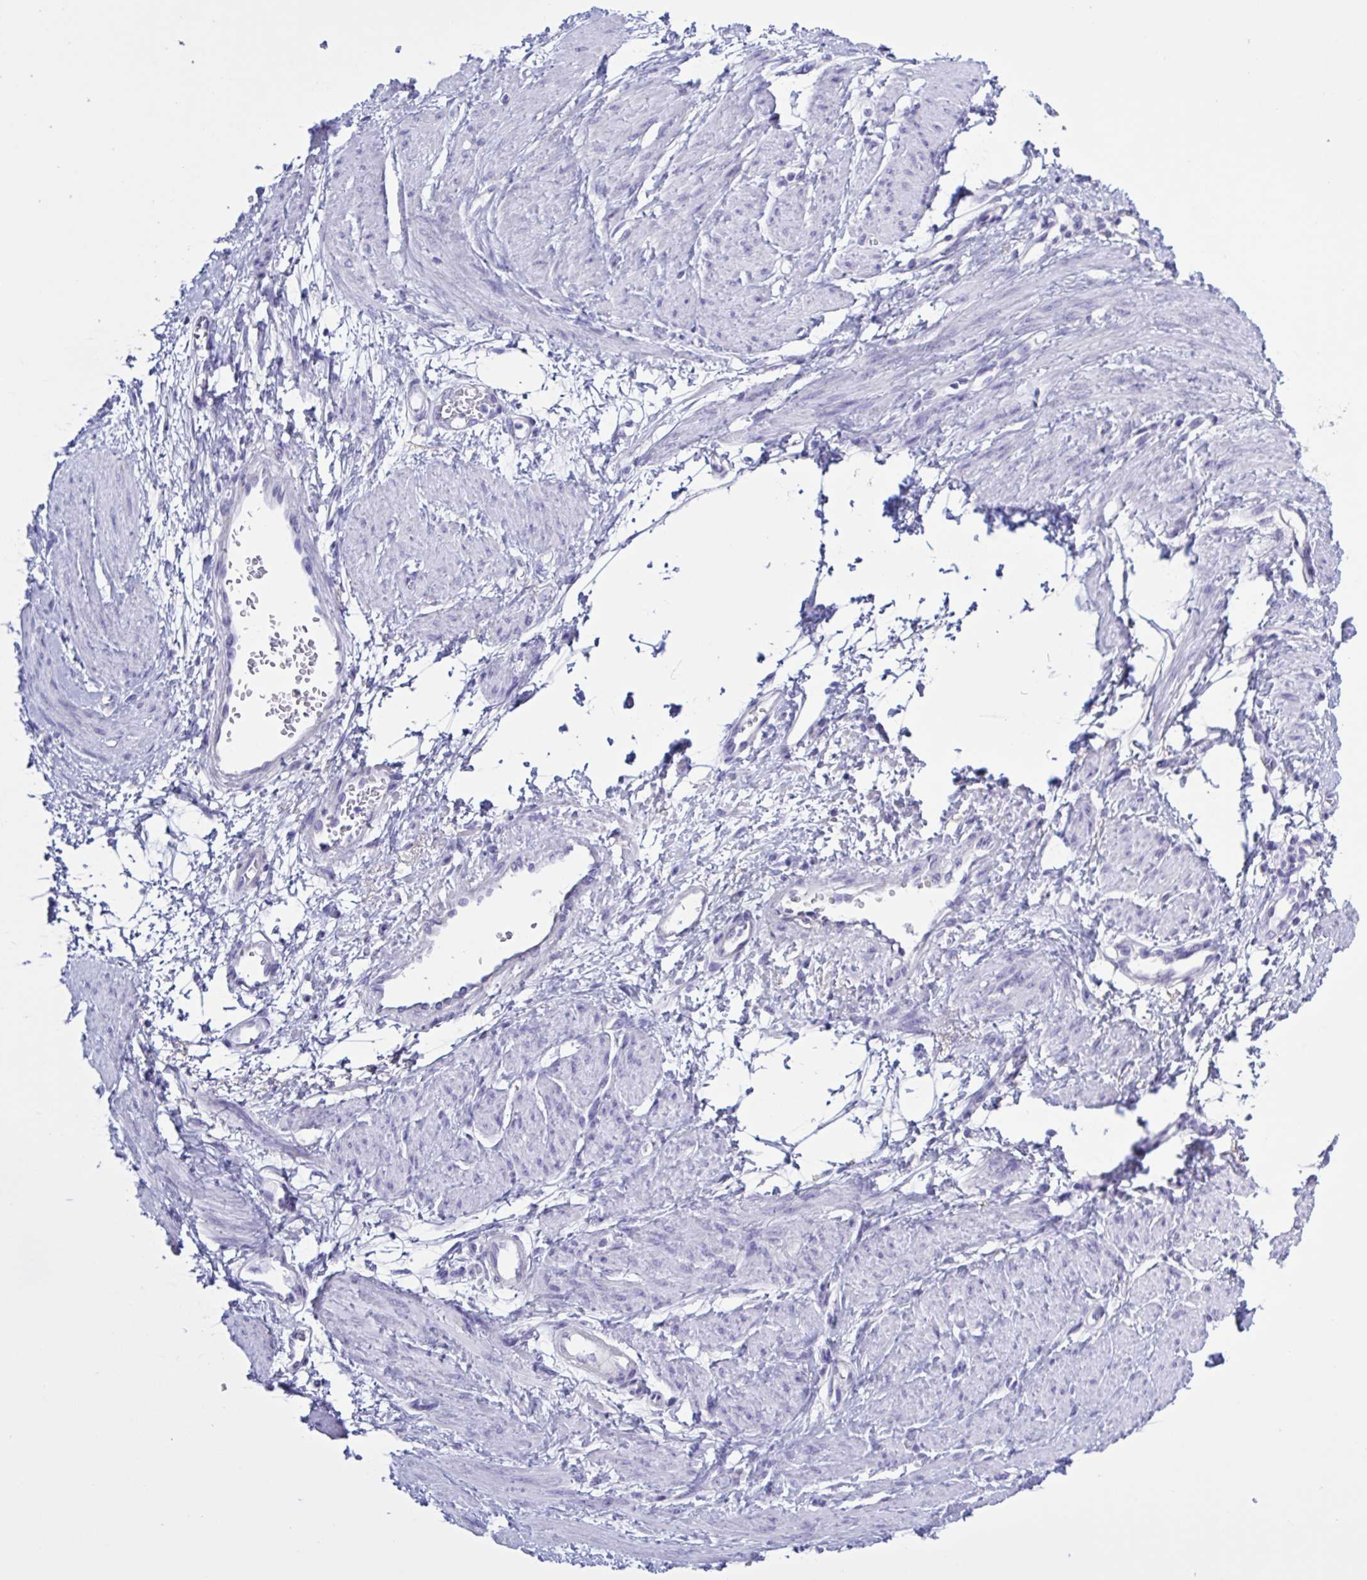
{"staining": {"intensity": "negative", "quantity": "none", "location": "none"}, "tissue": "smooth muscle", "cell_type": "Smooth muscle cells", "image_type": "normal", "snomed": [{"axis": "morphology", "description": "Normal tissue, NOS"}, {"axis": "topography", "description": "Smooth muscle"}, {"axis": "topography", "description": "Uterus"}], "caption": "Immunohistochemical staining of normal smooth muscle demonstrates no significant staining in smooth muscle cells.", "gene": "USP35", "patient": {"sex": "female", "age": 39}}